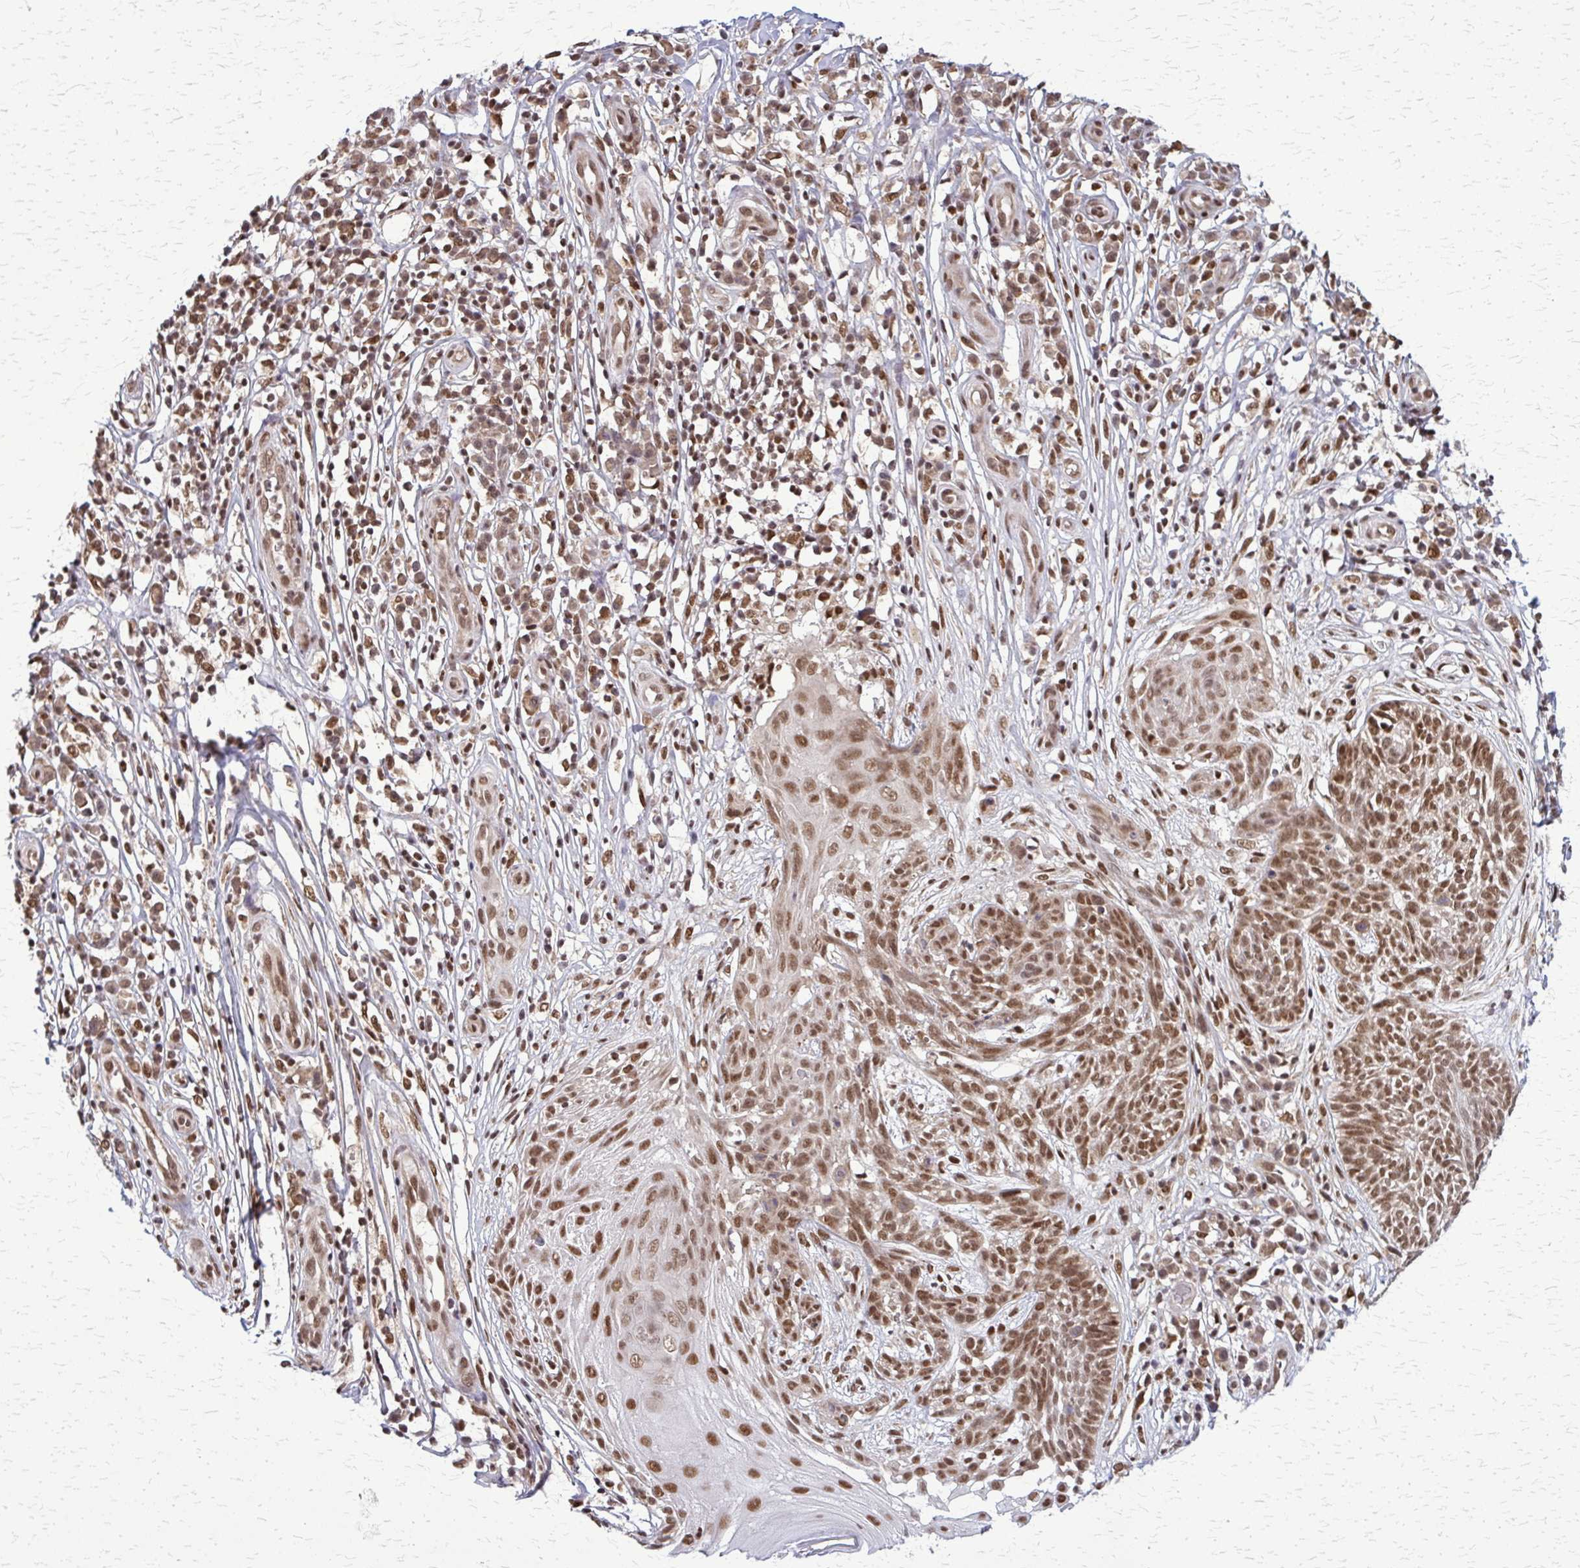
{"staining": {"intensity": "moderate", "quantity": ">75%", "location": "nuclear"}, "tissue": "skin cancer", "cell_type": "Tumor cells", "image_type": "cancer", "snomed": [{"axis": "morphology", "description": "Basal cell carcinoma"}, {"axis": "topography", "description": "Skin"}, {"axis": "topography", "description": "Skin, foot"}], "caption": "Immunohistochemical staining of basal cell carcinoma (skin) displays medium levels of moderate nuclear staining in about >75% of tumor cells.", "gene": "HDAC3", "patient": {"sex": "female", "age": 86}}